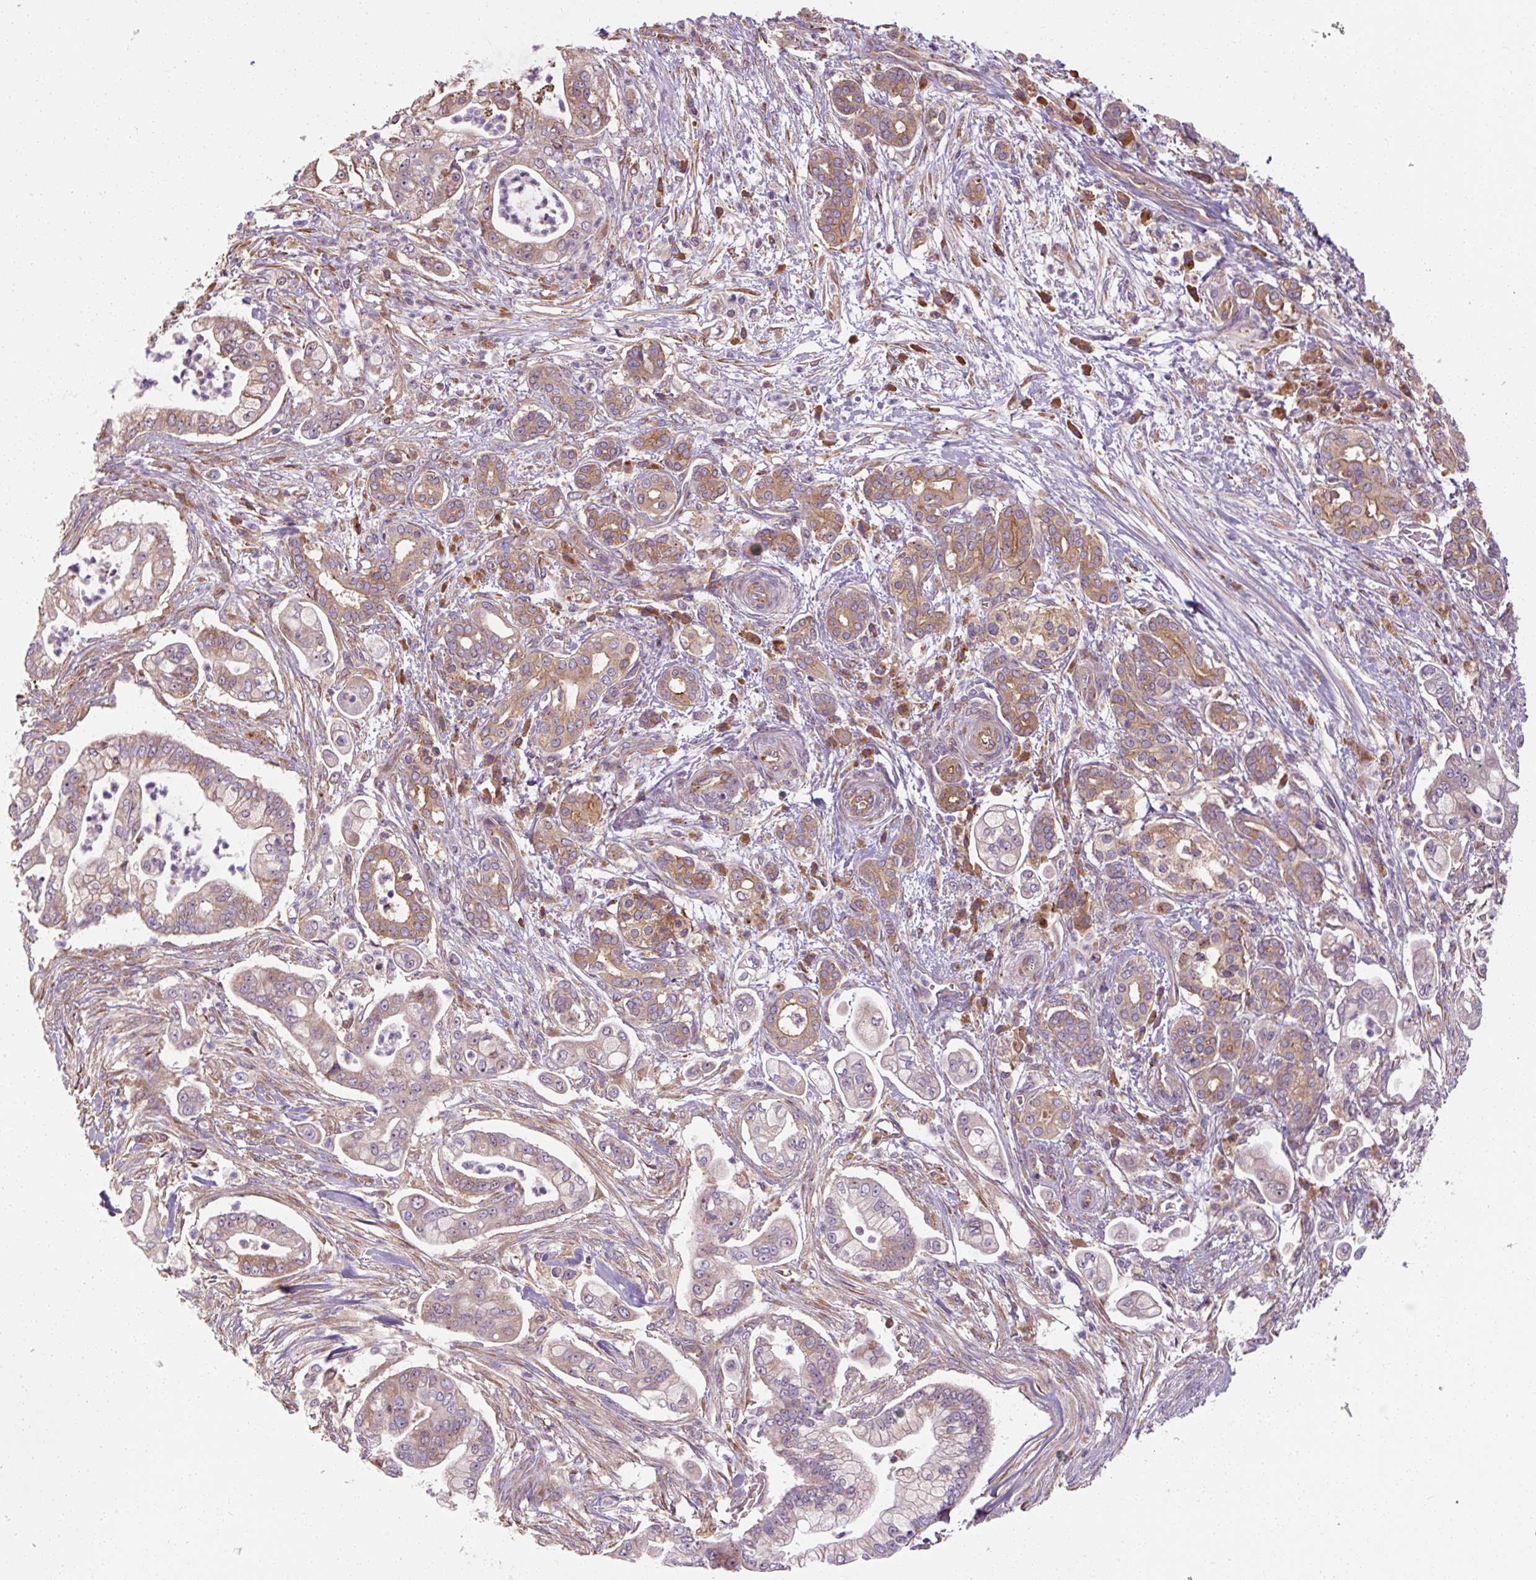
{"staining": {"intensity": "weak", "quantity": "25%-75%", "location": "cytoplasmic/membranous"}, "tissue": "pancreatic cancer", "cell_type": "Tumor cells", "image_type": "cancer", "snomed": [{"axis": "morphology", "description": "Adenocarcinoma, NOS"}, {"axis": "topography", "description": "Pancreas"}], "caption": "Adenocarcinoma (pancreatic) stained with a brown dye reveals weak cytoplasmic/membranous positive staining in about 25%-75% of tumor cells.", "gene": "TBC1D4", "patient": {"sex": "female", "age": 69}}